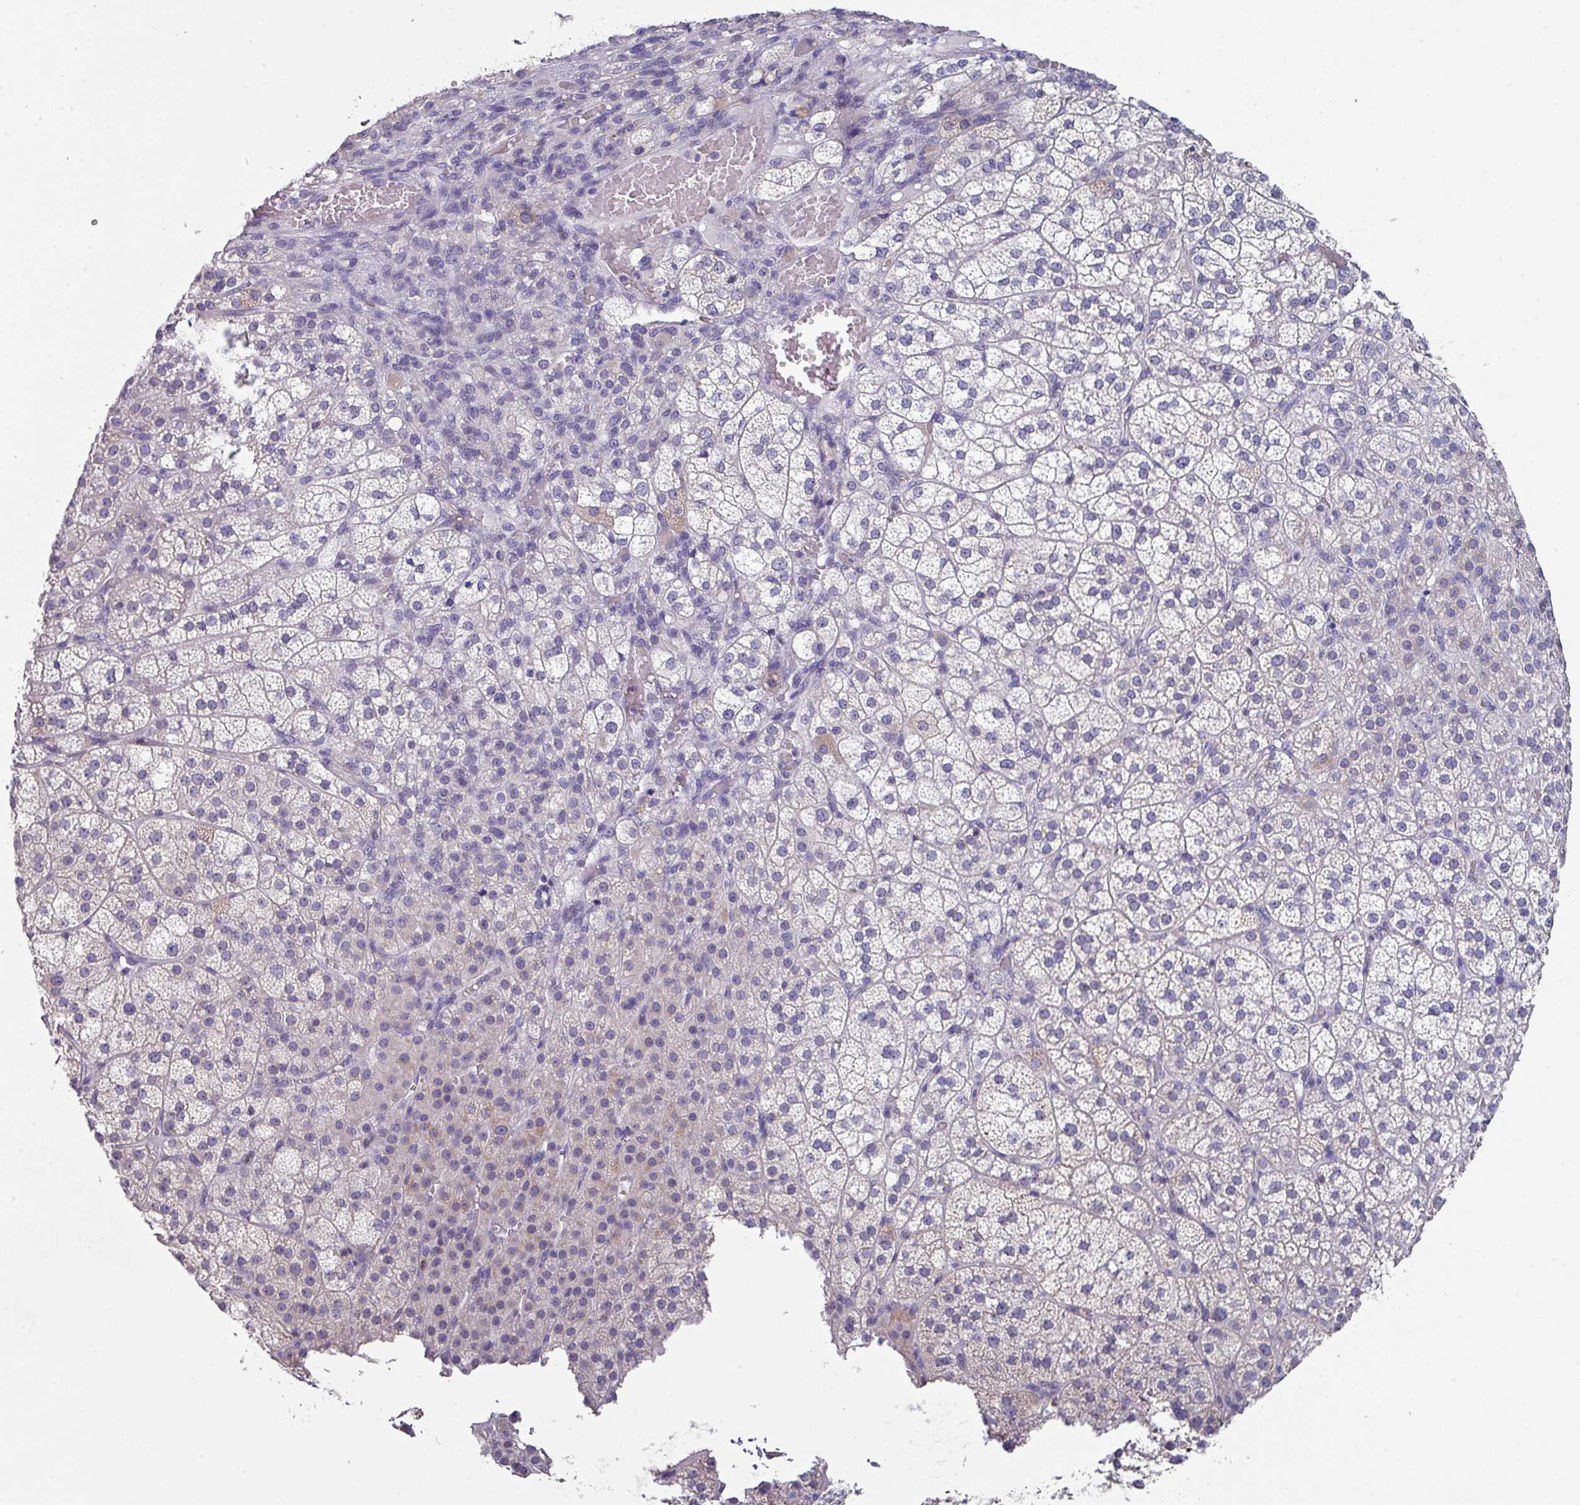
{"staining": {"intensity": "moderate", "quantity": "25%-75%", "location": "cytoplasmic/membranous"}, "tissue": "adrenal gland", "cell_type": "Glandular cells", "image_type": "normal", "snomed": [{"axis": "morphology", "description": "Normal tissue, NOS"}, {"axis": "topography", "description": "Adrenal gland"}], "caption": "Glandular cells display moderate cytoplasmic/membranous positivity in approximately 25%-75% of cells in normal adrenal gland.", "gene": "DCAF12L1", "patient": {"sex": "female", "age": 60}}